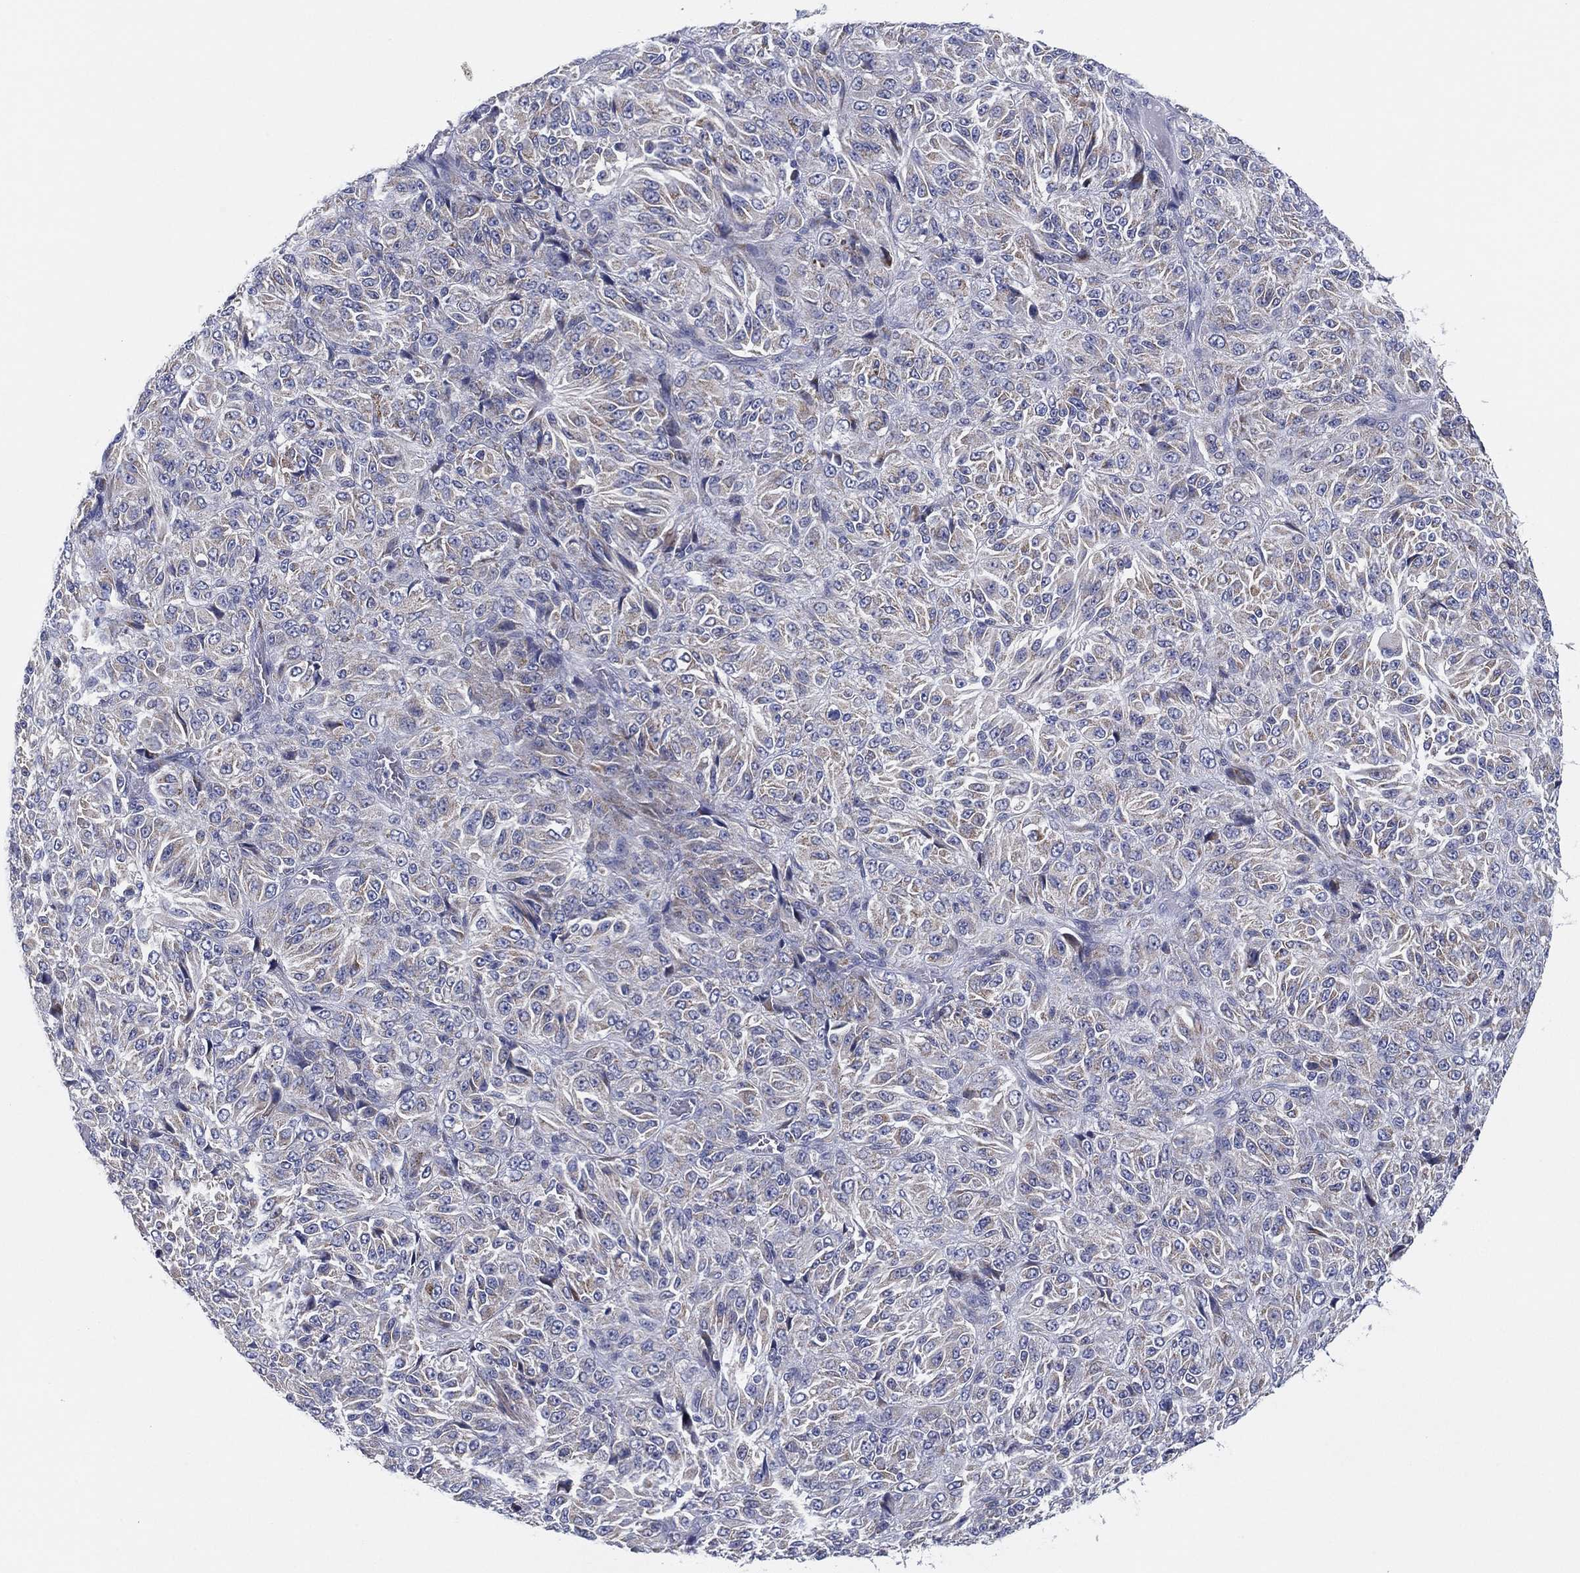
{"staining": {"intensity": "negative", "quantity": "none", "location": "none"}, "tissue": "melanoma", "cell_type": "Tumor cells", "image_type": "cancer", "snomed": [{"axis": "morphology", "description": "Malignant melanoma, Metastatic site"}, {"axis": "topography", "description": "Brain"}], "caption": "DAB immunohistochemical staining of malignant melanoma (metastatic site) shows no significant expression in tumor cells.", "gene": "TMEM40", "patient": {"sex": "female", "age": 56}}